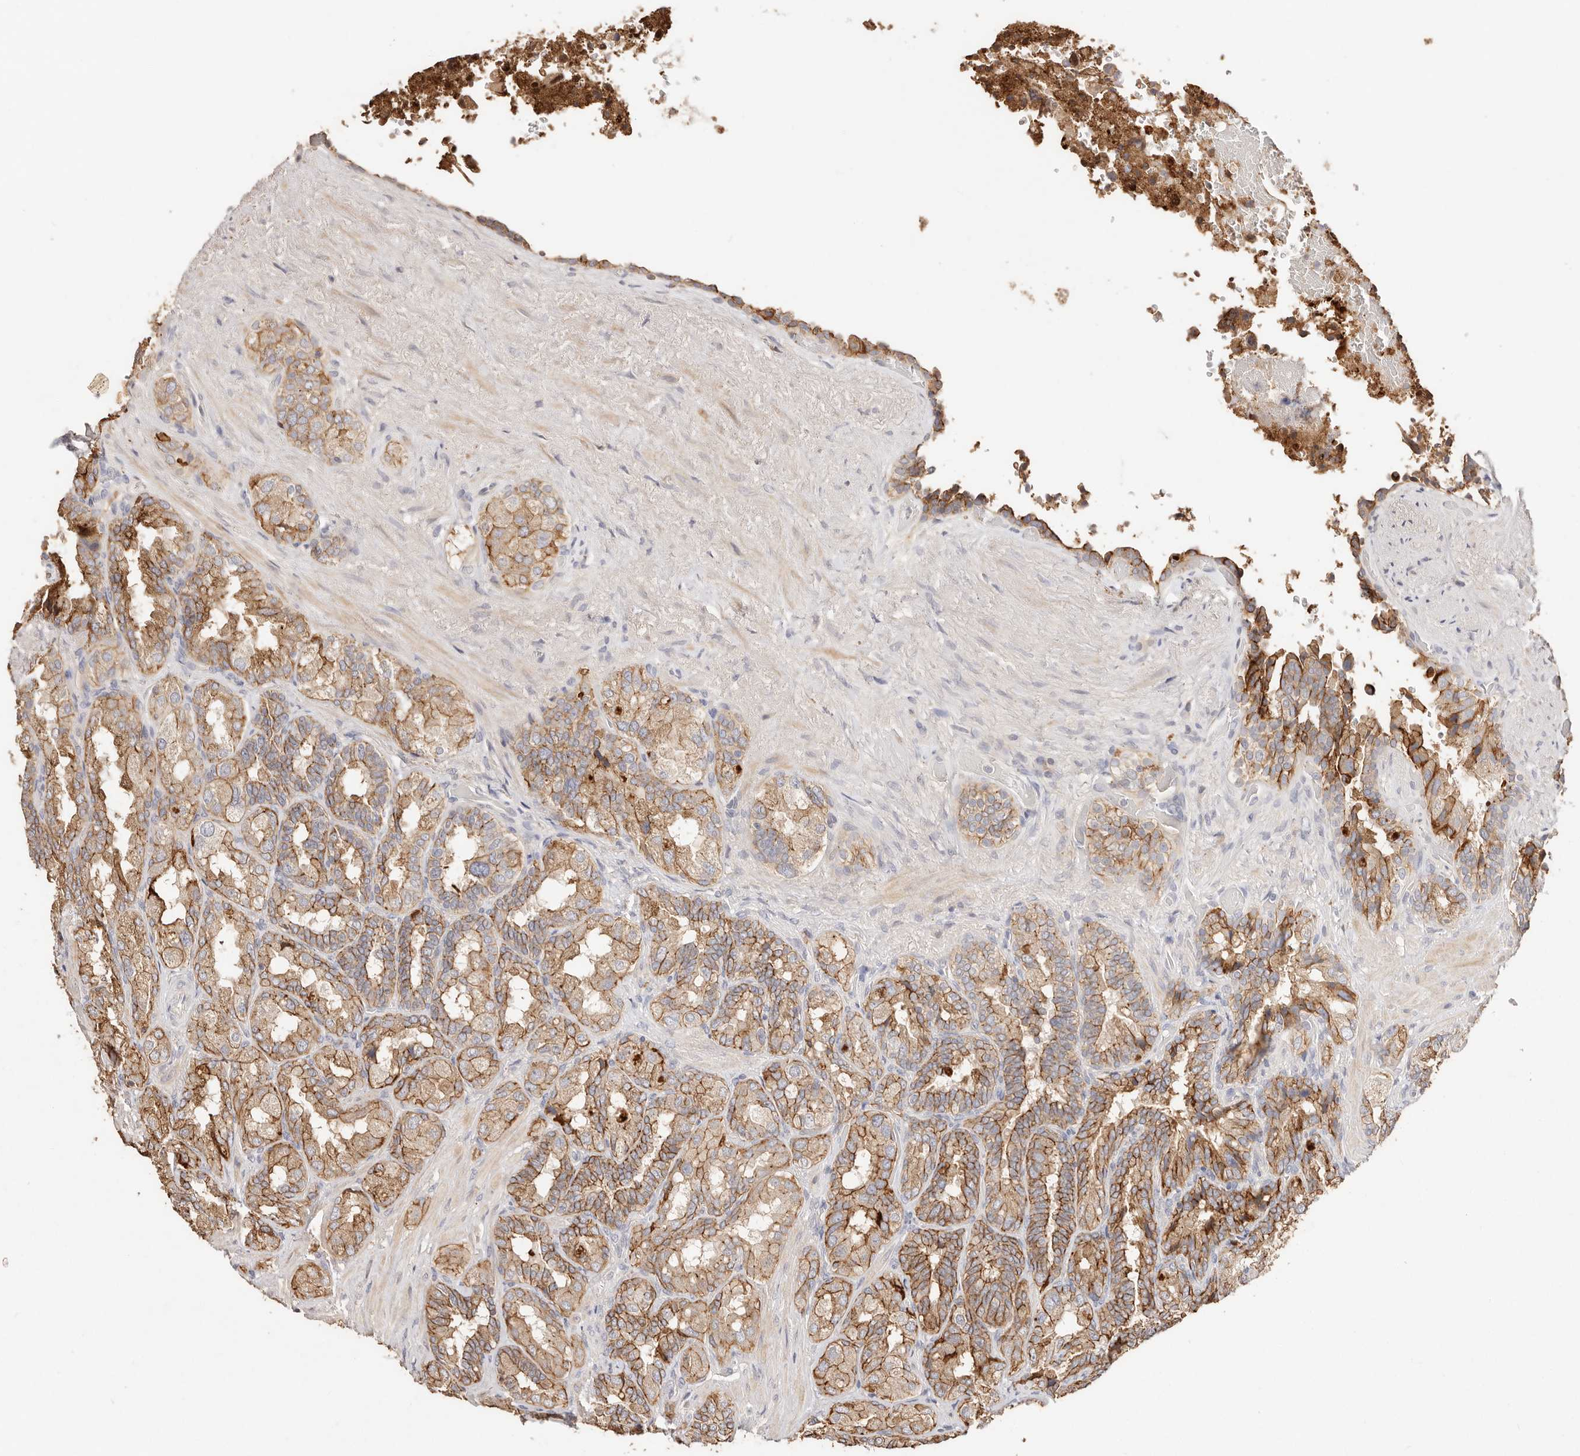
{"staining": {"intensity": "moderate", "quantity": ">75%", "location": "cytoplasmic/membranous"}, "tissue": "seminal vesicle", "cell_type": "Glandular cells", "image_type": "normal", "snomed": [{"axis": "morphology", "description": "Normal tissue, NOS"}, {"axis": "topography", "description": "Seminal veicle"}, {"axis": "topography", "description": "Peripheral nerve tissue"}], "caption": "Immunohistochemistry (IHC) (DAB) staining of normal seminal vesicle demonstrates moderate cytoplasmic/membranous protein positivity in approximately >75% of glandular cells. Using DAB (brown) and hematoxylin (blue) stains, captured at high magnification using brightfield microscopy.", "gene": "CXADR", "patient": {"sex": "male", "age": 63}}